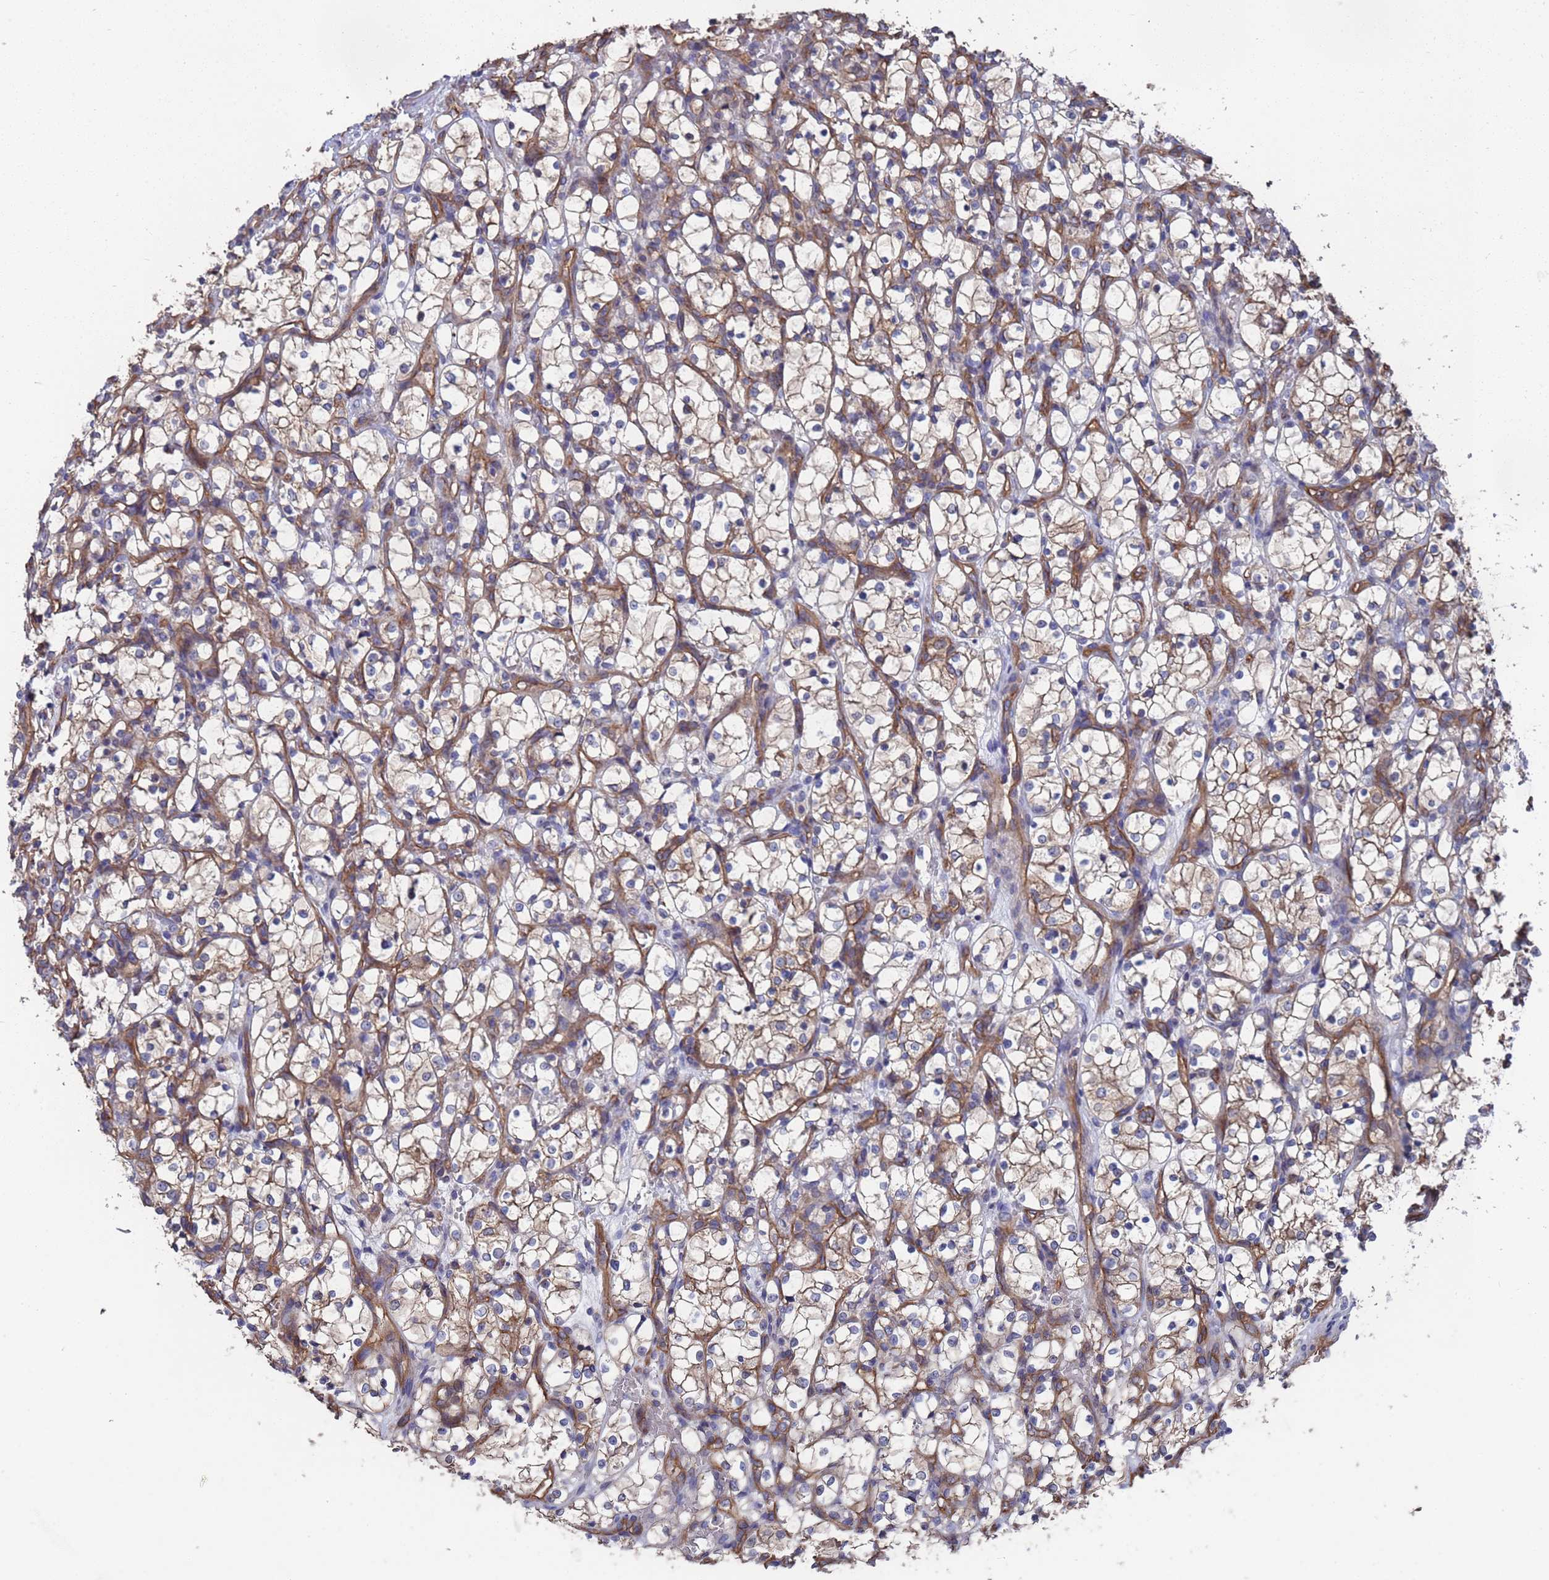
{"staining": {"intensity": "weak", "quantity": "25%-75%", "location": "cytoplasmic/membranous"}, "tissue": "renal cancer", "cell_type": "Tumor cells", "image_type": "cancer", "snomed": [{"axis": "morphology", "description": "Adenocarcinoma, NOS"}, {"axis": "topography", "description": "Kidney"}], "caption": "The histopathology image exhibits staining of adenocarcinoma (renal), revealing weak cytoplasmic/membranous protein staining (brown color) within tumor cells.", "gene": "NDUFAF6", "patient": {"sex": "female", "age": 69}}